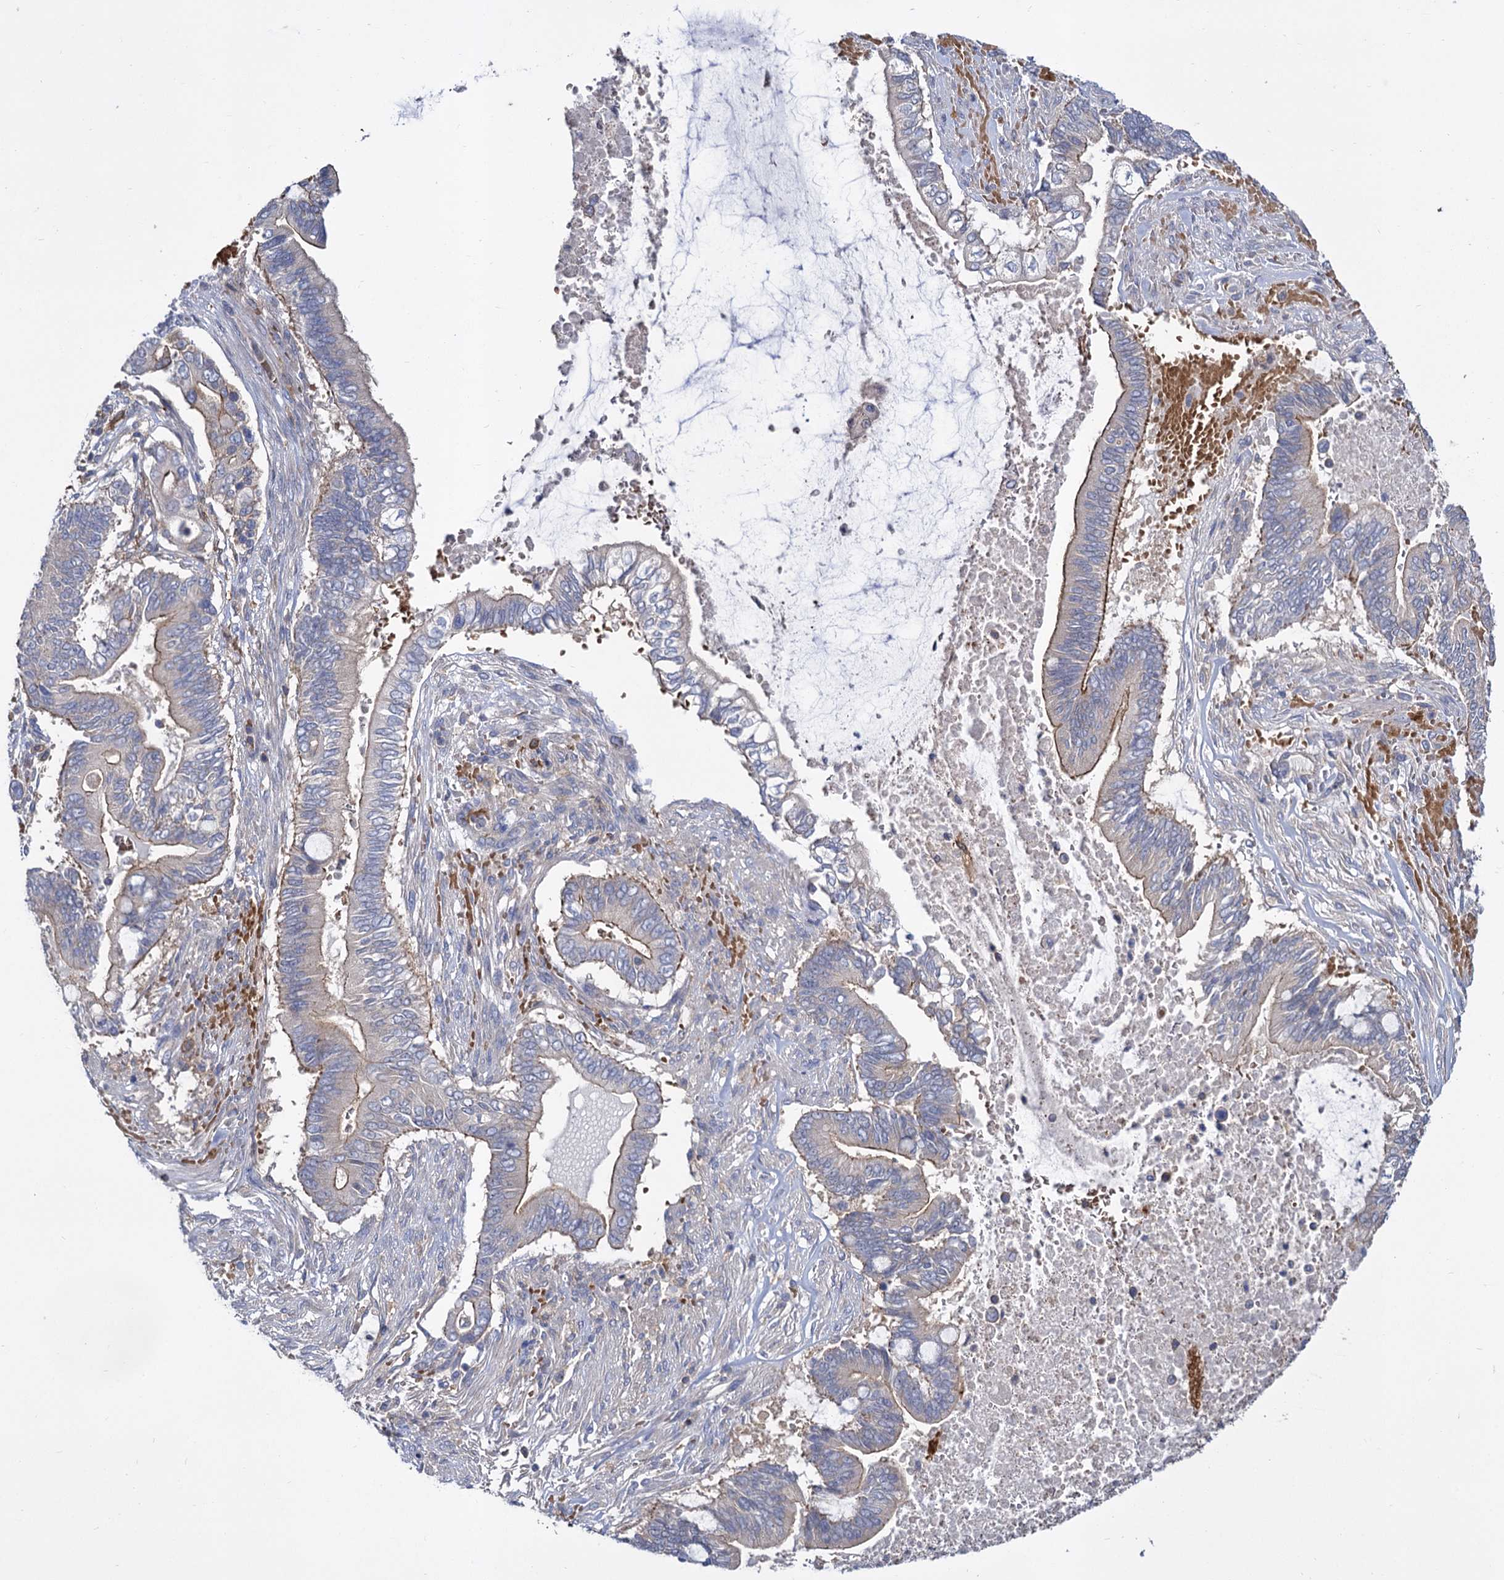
{"staining": {"intensity": "moderate", "quantity": "<25%", "location": "cytoplasmic/membranous"}, "tissue": "pancreatic cancer", "cell_type": "Tumor cells", "image_type": "cancer", "snomed": [{"axis": "morphology", "description": "Adenocarcinoma, NOS"}, {"axis": "topography", "description": "Pancreas"}], "caption": "A low amount of moderate cytoplasmic/membranous expression is identified in approximately <25% of tumor cells in pancreatic cancer tissue. (Stains: DAB in brown, nuclei in blue, Microscopy: brightfield microscopy at high magnification).", "gene": "GCLC", "patient": {"sex": "male", "age": 68}}